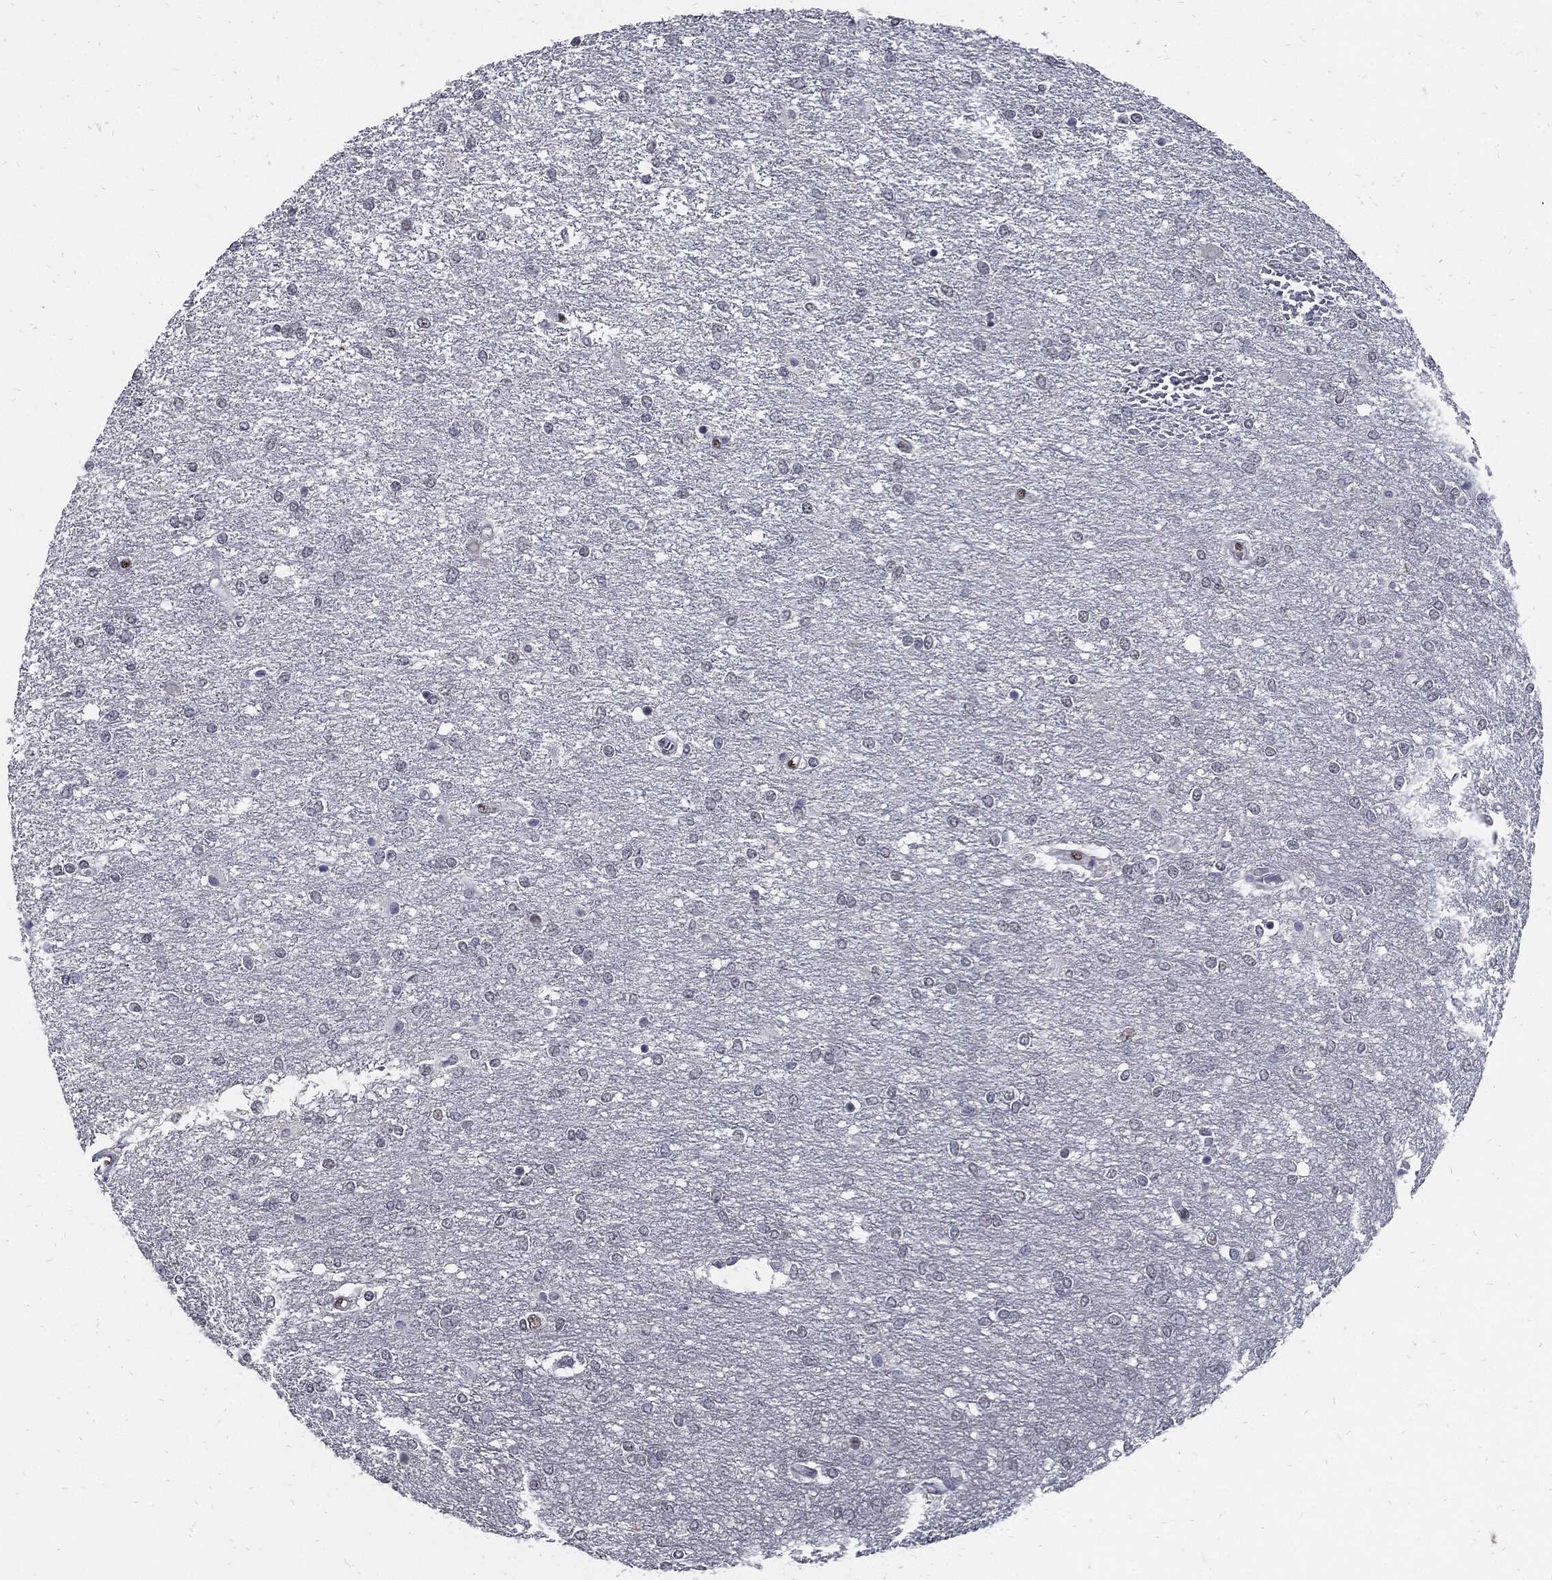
{"staining": {"intensity": "negative", "quantity": "none", "location": "none"}, "tissue": "glioma", "cell_type": "Tumor cells", "image_type": "cancer", "snomed": [{"axis": "morphology", "description": "Glioma, malignant, High grade"}, {"axis": "topography", "description": "Brain"}], "caption": "Human glioma stained for a protein using immunohistochemistry demonstrates no expression in tumor cells.", "gene": "NBN", "patient": {"sex": "female", "age": 61}}